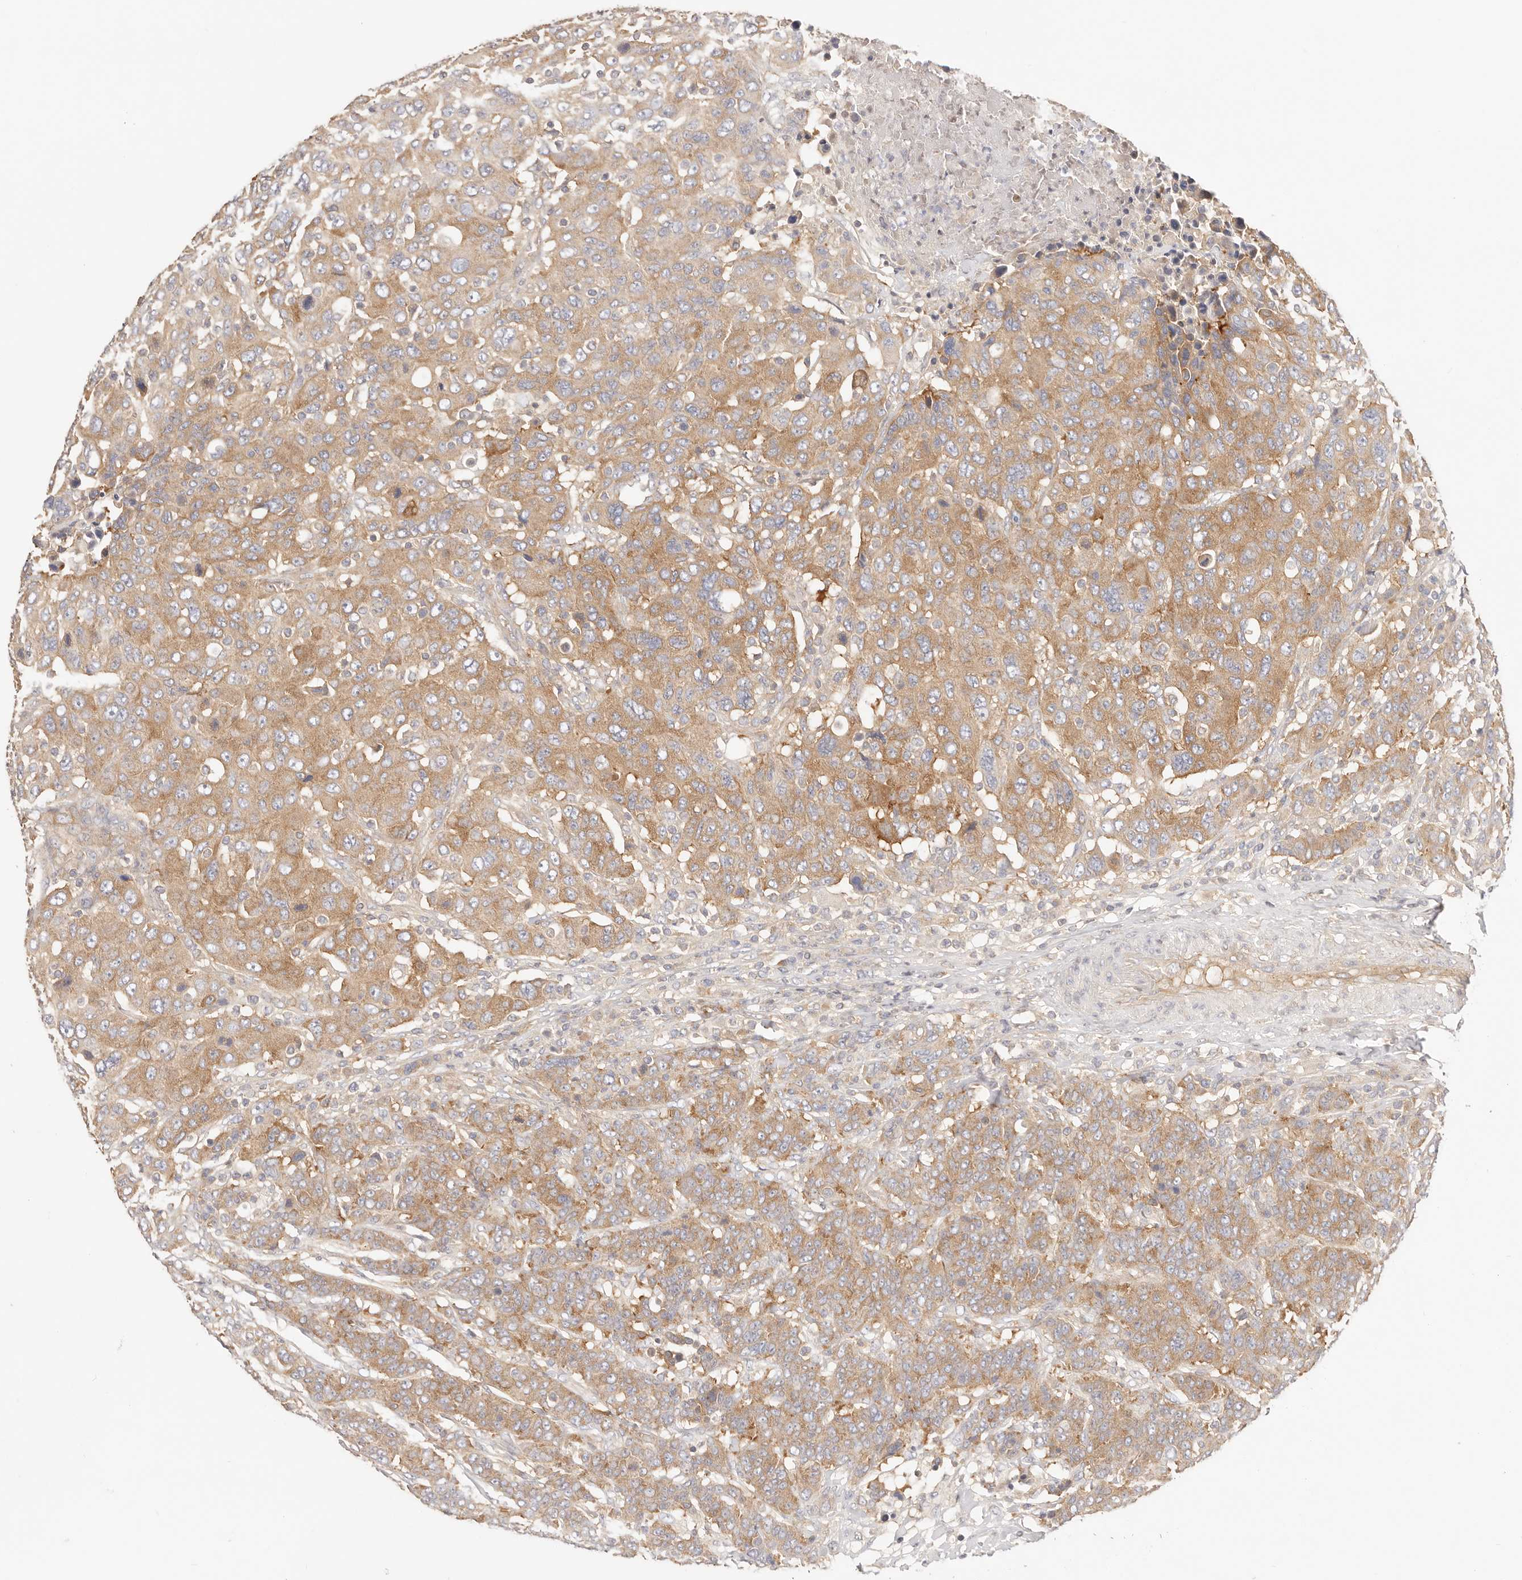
{"staining": {"intensity": "moderate", "quantity": ">75%", "location": "cytoplasmic/membranous"}, "tissue": "breast cancer", "cell_type": "Tumor cells", "image_type": "cancer", "snomed": [{"axis": "morphology", "description": "Duct carcinoma"}, {"axis": "topography", "description": "Breast"}], "caption": "Protein analysis of breast cancer tissue shows moderate cytoplasmic/membranous staining in approximately >75% of tumor cells.", "gene": "KCMF1", "patient": {"sex": "female", "age": 37}}